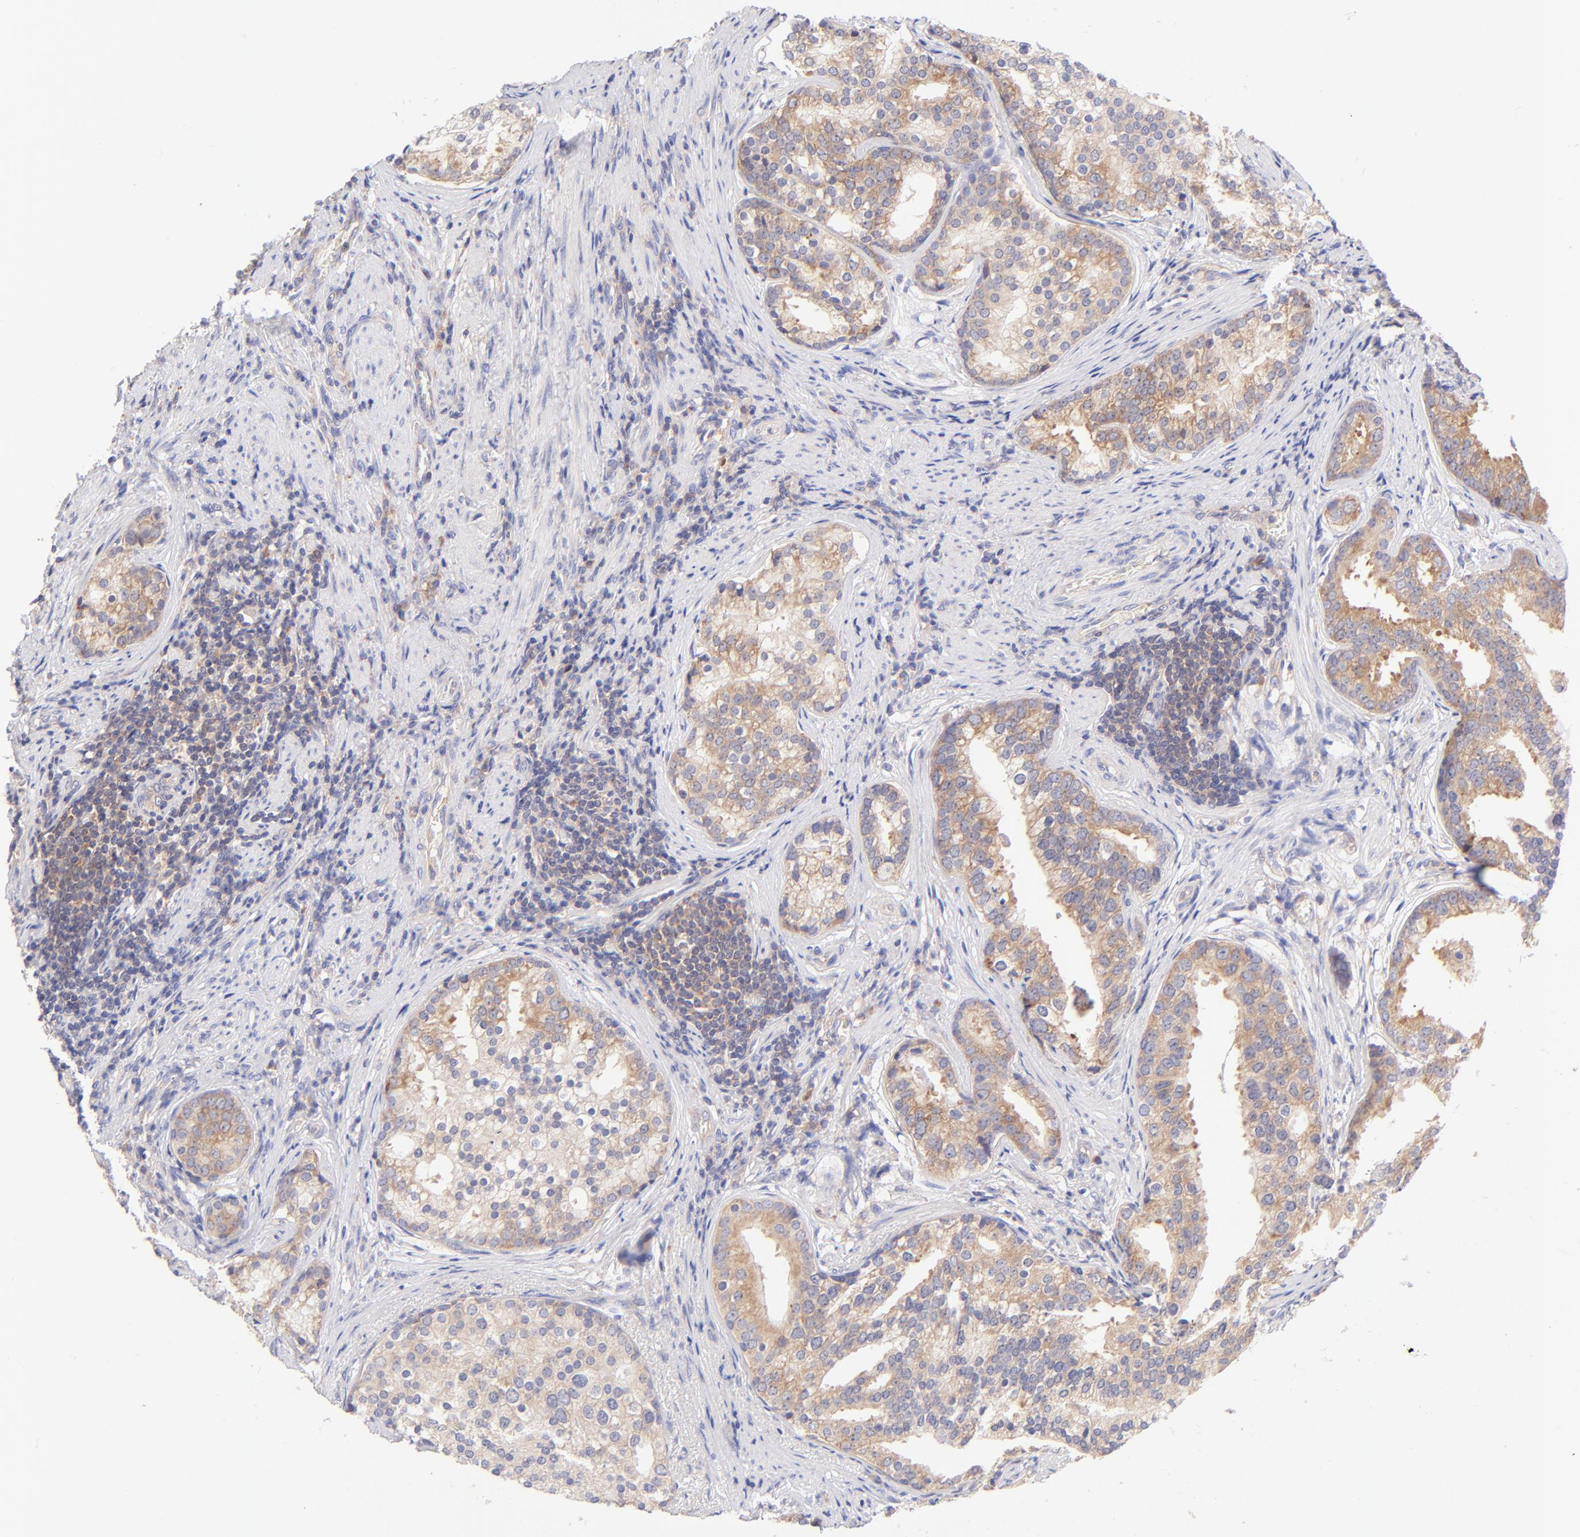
{"staining": {"intensity": "moderate", "quantity": ">75%", "location": "cytoplasmic/membranous"}, "tissue": "prostate cancer", "cell_type": "Tumor cells", "image_type": "cancer", "snomed": [{"axis": "morphology", "description": "Adenocarcinoma, Low grade"}, {"axis": "topography", "description": "Prostate"}], "caption": "Immunohistochemical staining of human prostate cancer displays medium levels of moderate cytoplasmic/membranous expression in about >75% of tumor cells. Immunohistochemistry stains the protein in brown and the nuclei are stained blue.", "gene": "RPL11", "patient": {"sex": "male", "age": 71}}